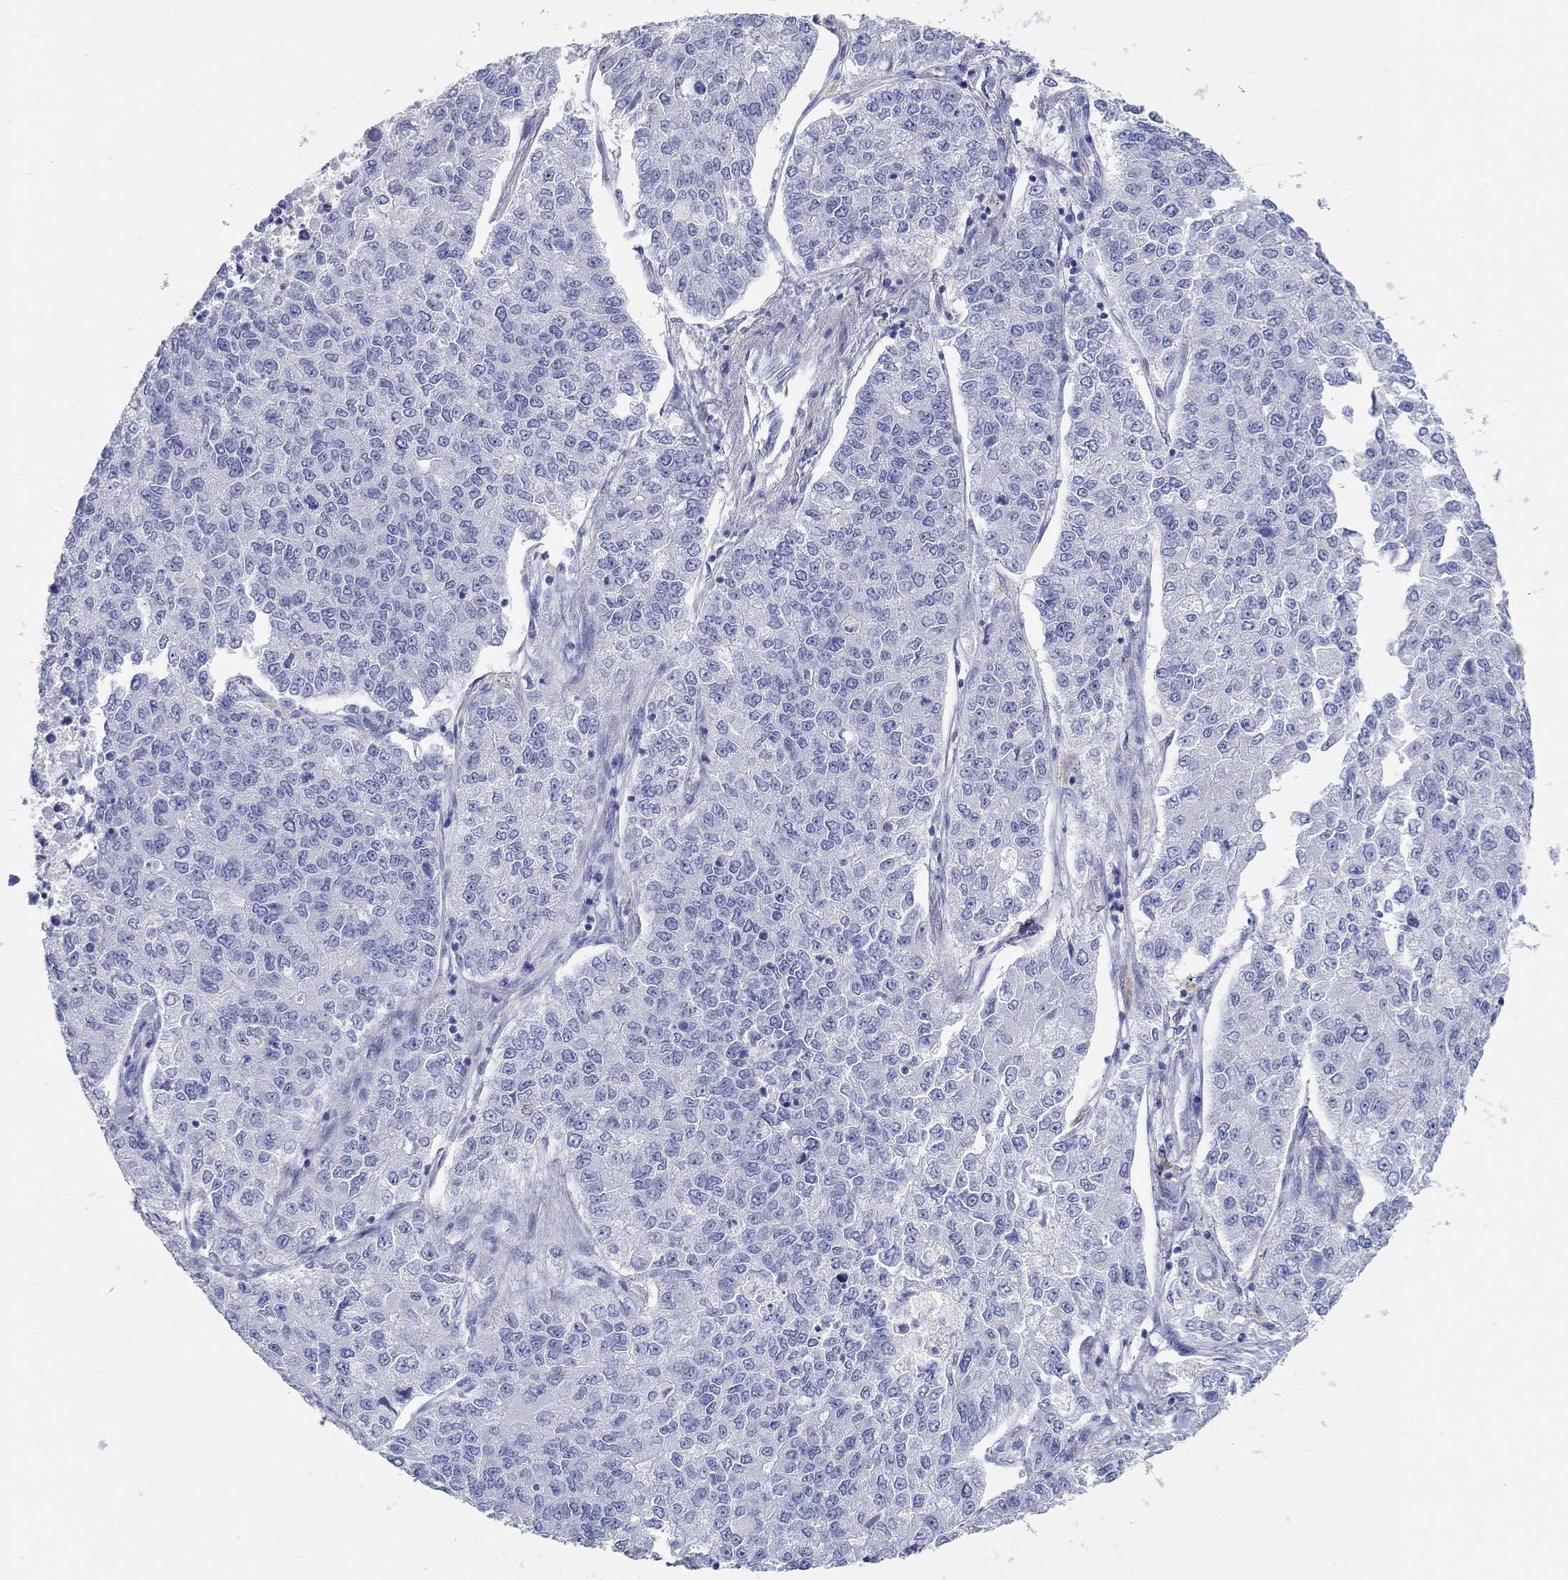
{"staining": {"intensity": "negative", "quantity": "none", "location": "none"}, "tissue": "lung cancer", "cell_type": "Tumor cells", "image_type": "cancer", "snomed": [{"axis": "morphology", "description": "Adenocarcinoma, NOS"}, {"axis": "topography", "description": "Lung"}], "caption": "Tumor cells show no significant staining in lung adenocarcinoma.", "gene": "SPATA9", "patient": {"sex": "male", "age": 49}}